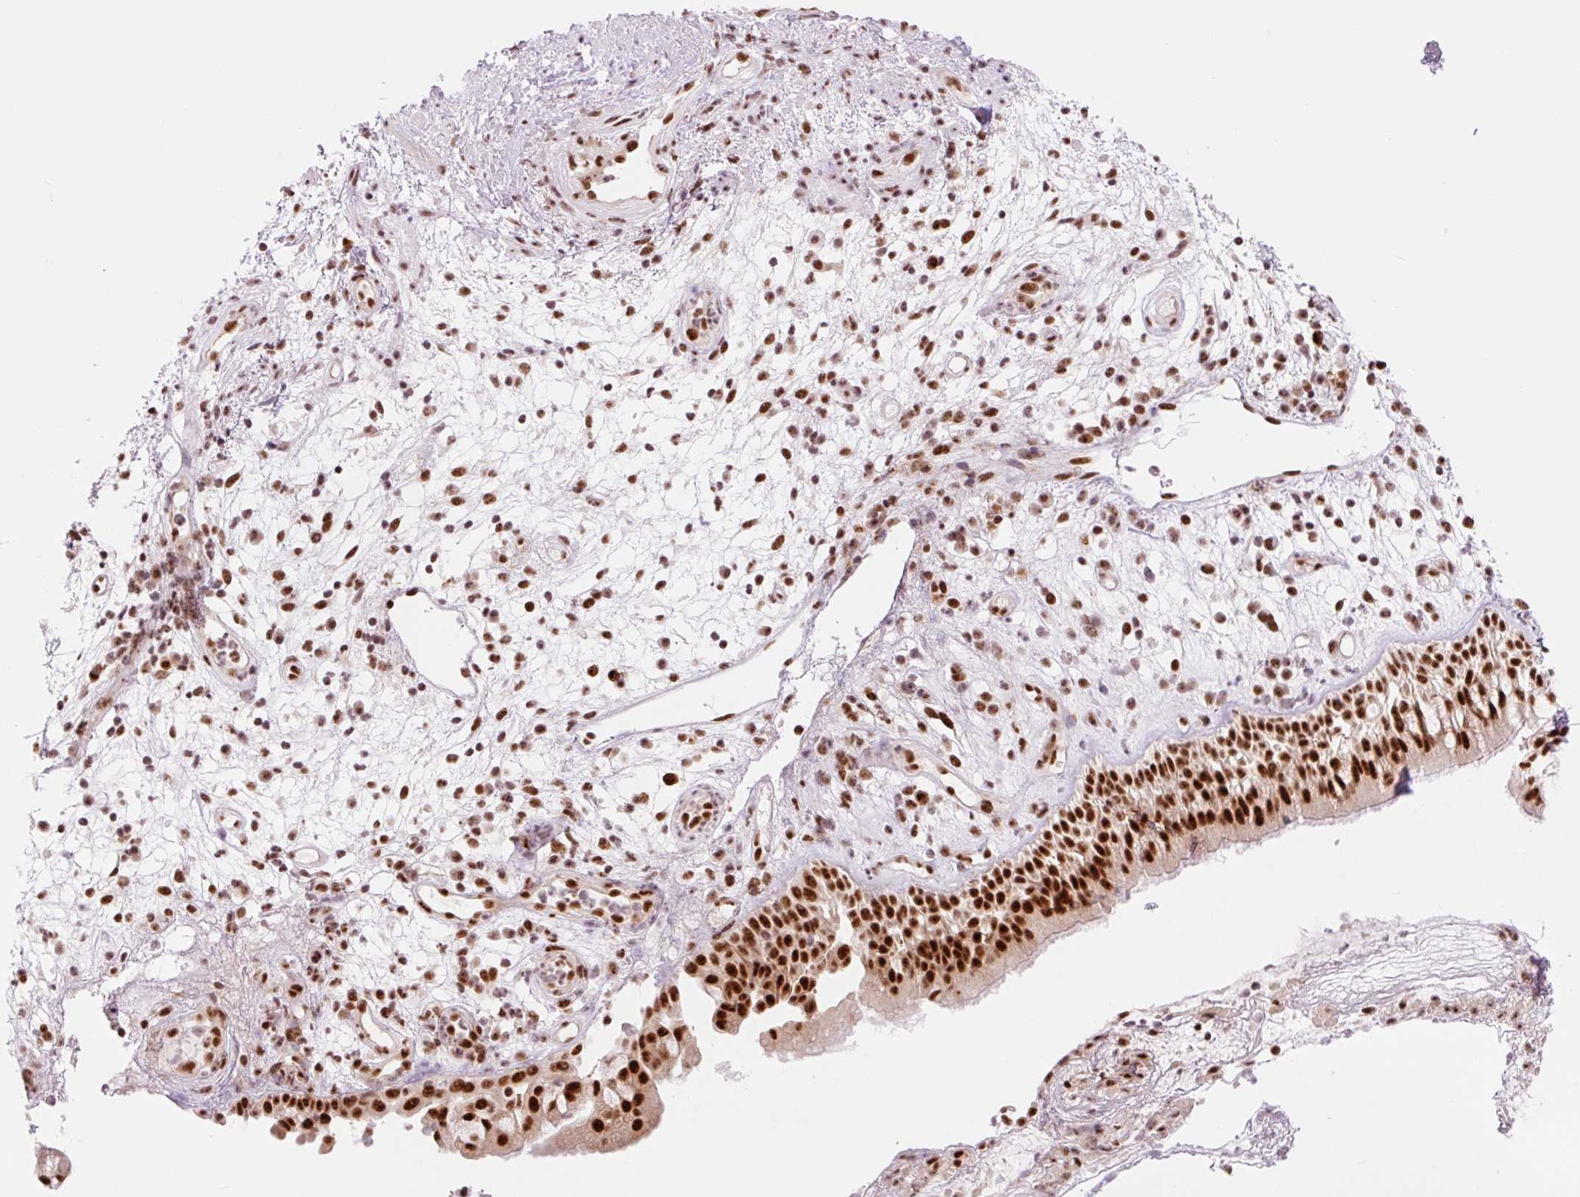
{"staining": {"intensity": "strong", "quantity": "25%-75%", "location": "nuclear"}, "tissue": "nasopharynx", "cell_type": "Respiratory epithelial cells", "image_type": "normal", "snomed": [{"axis": "morphology", "description": "Normal tissue, NOS"}, {"axis": "morphology", "description": "Inflammation, NOS"}, {"axis": "topography", "description": "Nasopharynx"}], "caption": "IHC staining of unremarkable nasopharynx, which exhibits high levels of strong nuclear positivity in approximately 25%-75% of respiratory epithelial cells indicating strong nuclear protein positivity. The staining was performed using DAB (3,3'-diaminobenzidine) (brown) for protein detection and nuclei were counterstained in hematoxylin (blue).", "gene": "PRDM11", "patient": {"sex": "male", "age": 54}}